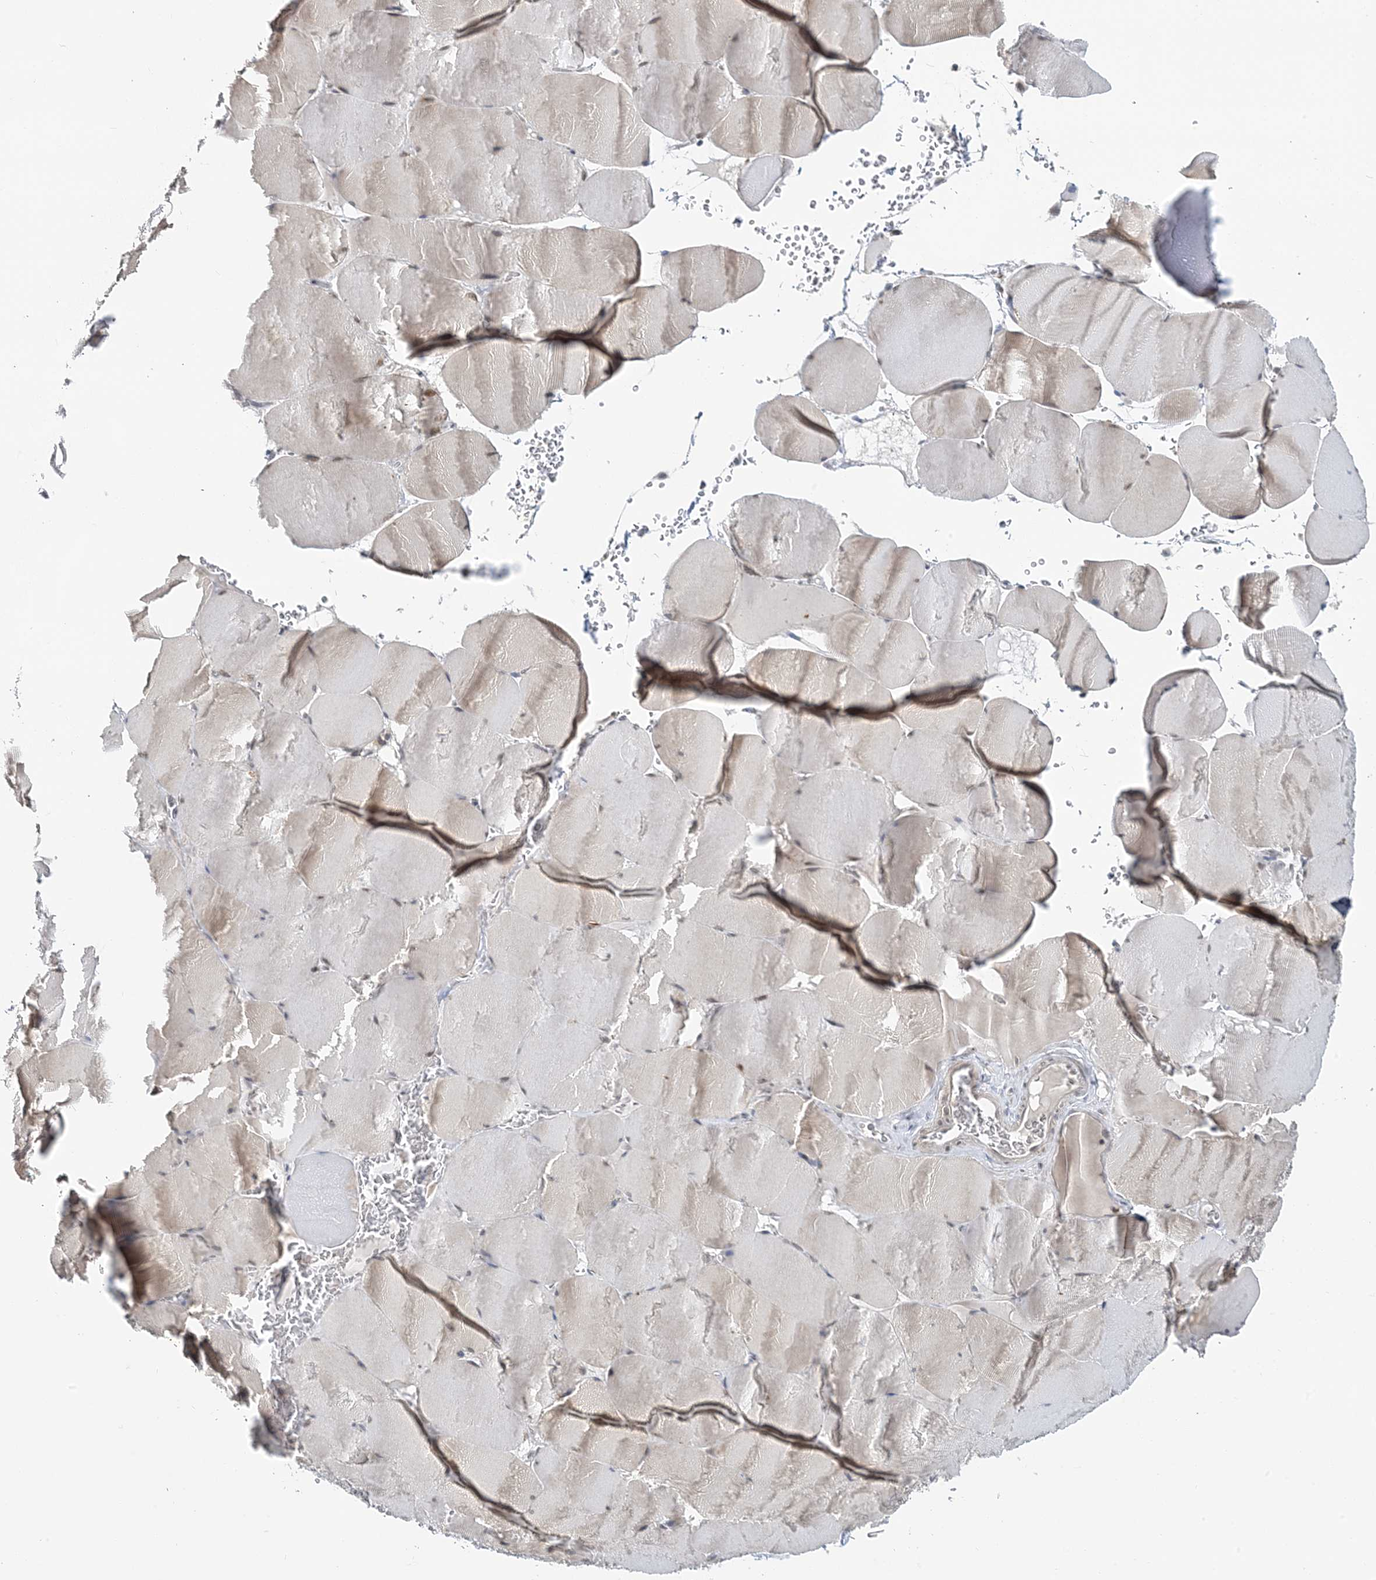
{"staining": {"intensity": "weak", "quantity": "<25%", "location": "cytoplasmic/membranous"}, "tissue": "skeletal muscle", "cell_type": "Myocytes", "image_type": "normal", "snomed": [{"axis": "morphology", "description": "Normal tissue, NOS"}, {"axis": "topography", "description": "Skeletal muscle"}, {"axis": "topography", "description": "Head-Neck"}], "caption": "Immunohistochemistry micrograph of benign human skeletal muscle stained for a protein (brown), which exhibits no positivity in myocytes.", "gene": "LEXM", "patient": {"sex": "male", "age": 66}}